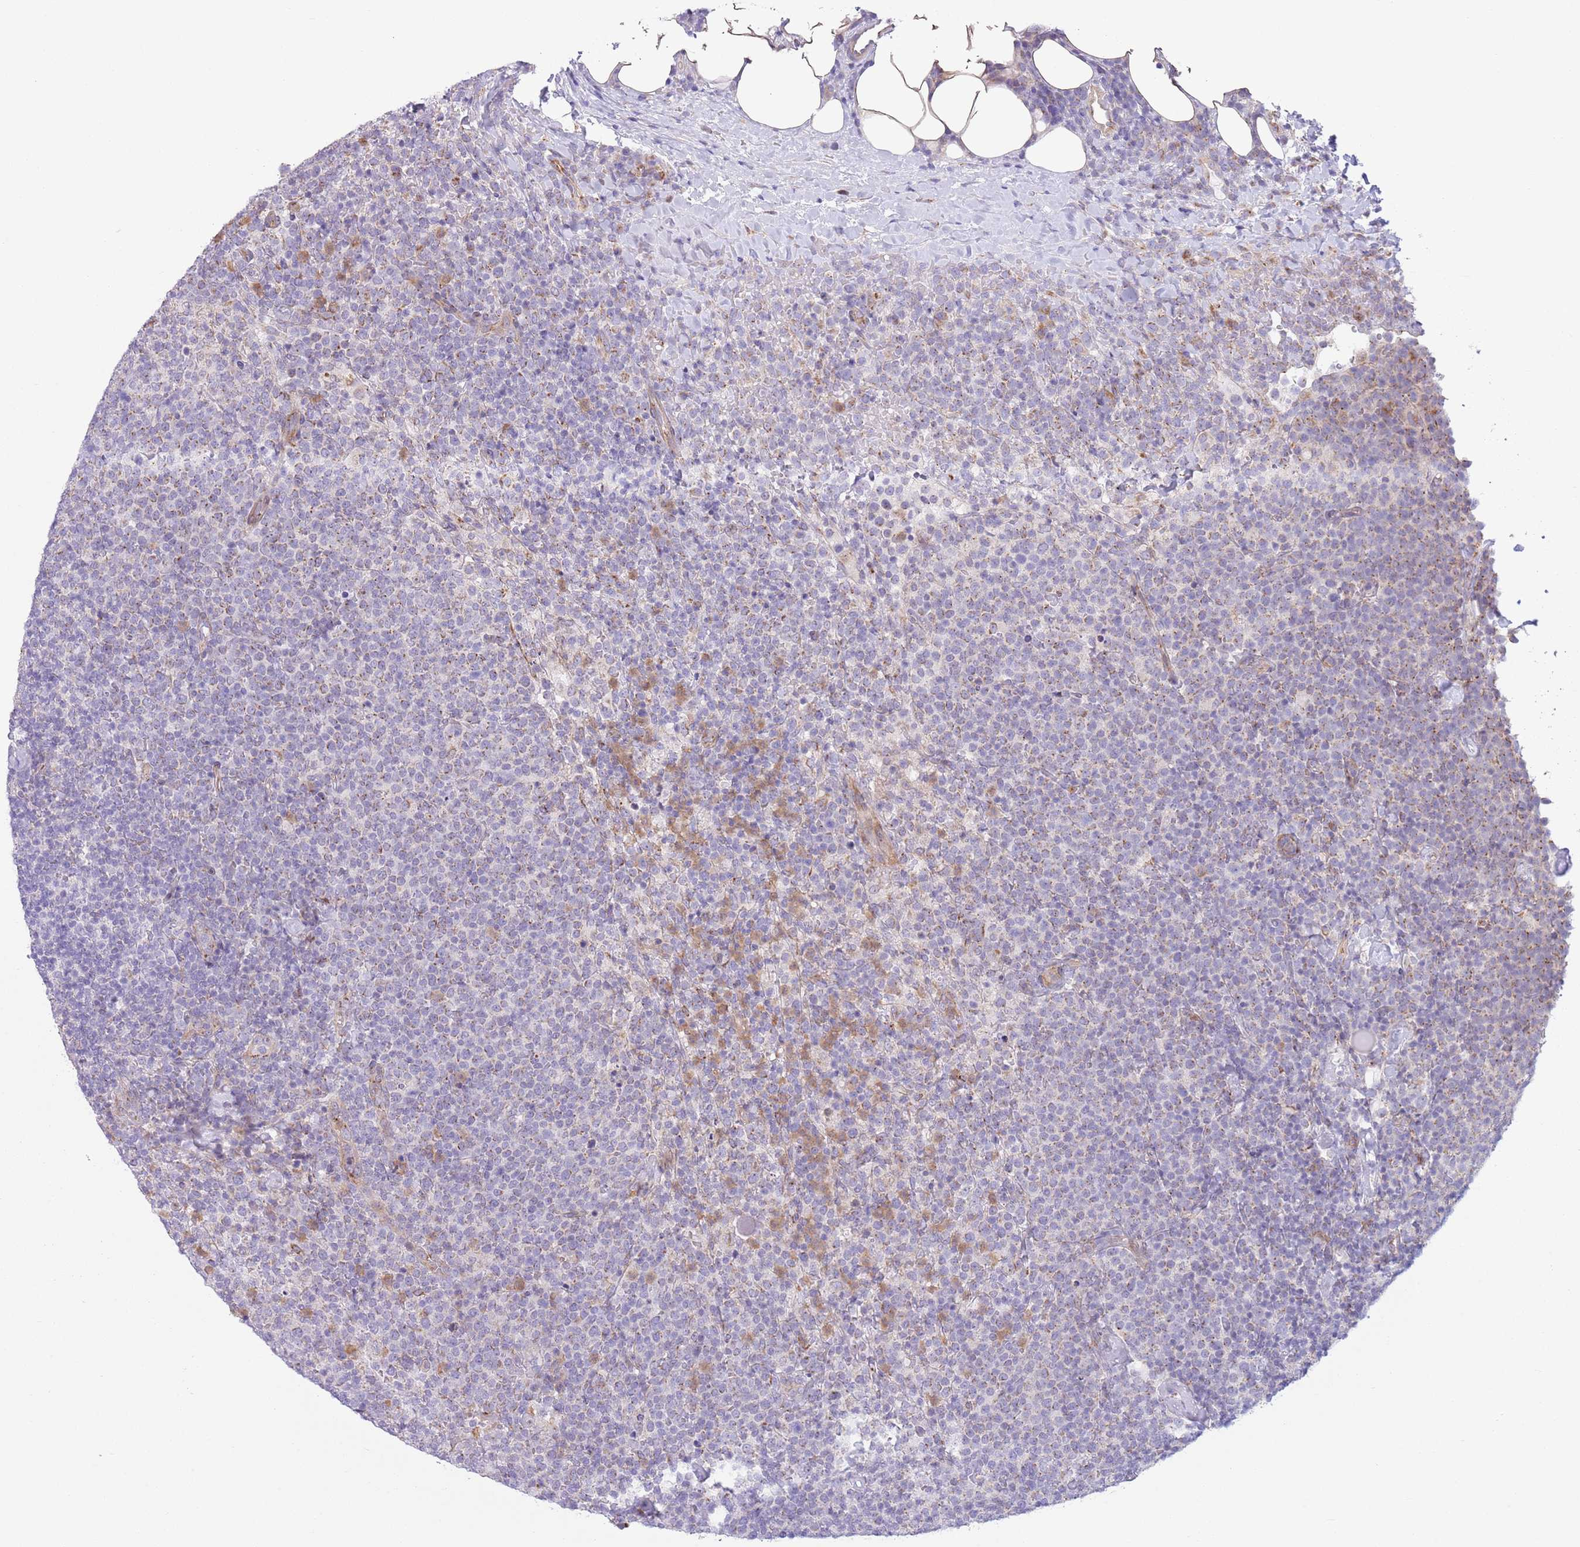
{"staining": {"intensity": "weak", "quantity": "<25%", "location": "cytoplasmic/membranous"}, "tissue": "lymphoma", "cell_type": "Tumor cells", "image_type": "cancer", "snomed": [{"axis": "morphology", "description": "Malignant lymphoma, non-Hodgkin's type, High grade"}, {"axis": "topography", "description": "Lymph node"}], "caption": "This is an immunohistochemistry (IHC) photomicrograph of human lymphoma. There is no expression in tumor cells.", "gene": "C20orf96", "patient": {"sex": "male", "age": 61}}